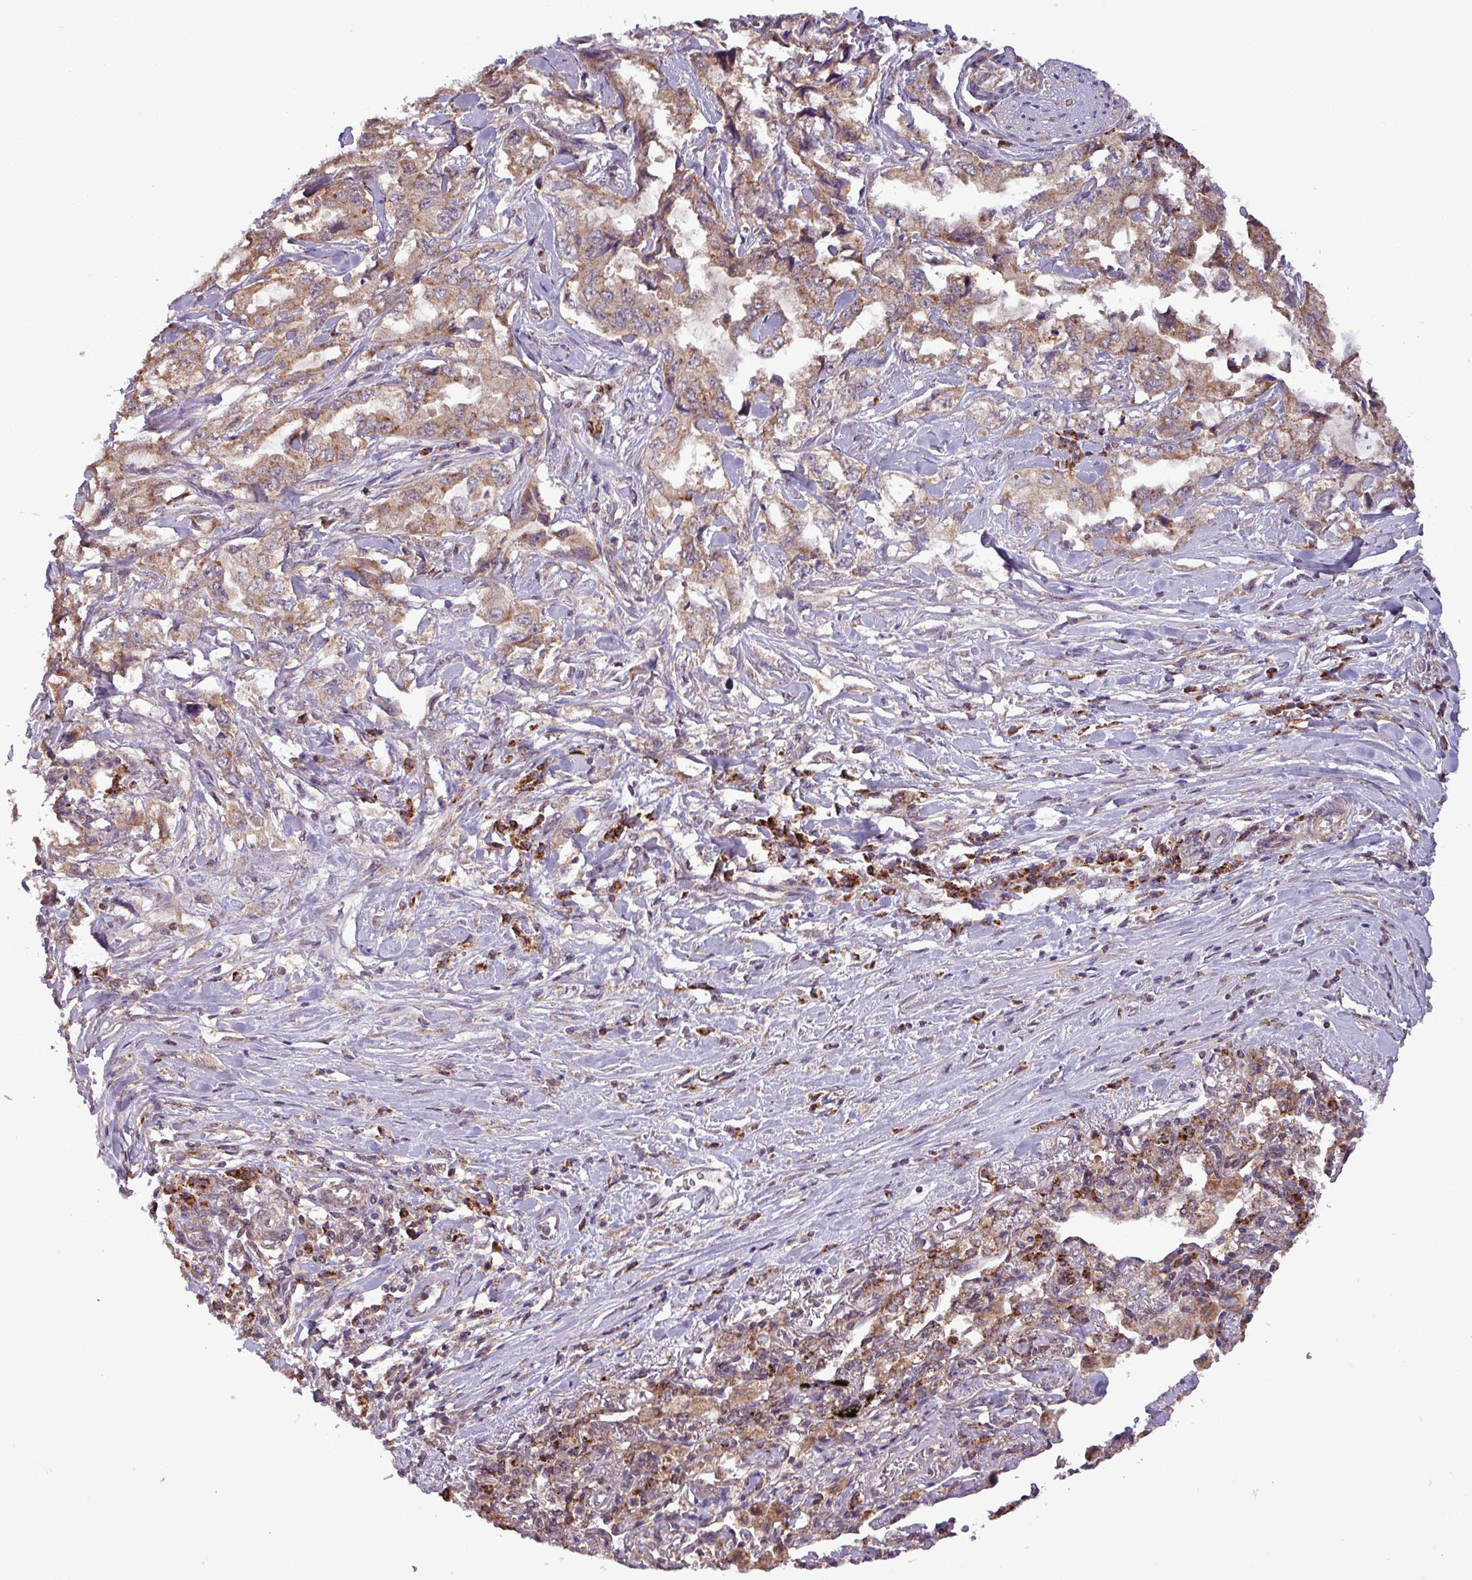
{"staining": {"intensity": "moderate", "quantity": ">75%", "location": "cytoplasmic/membranous"}, "tissue": "lung cancer", "cell_type": "Tumor cells", "image_type": "cancer", "snomed": [{"axis": "morphology", "description": "Adenocarcinoma, NOS"}, {"axis": "topography", "description": "Lung"}], "caption": "This photomicrograph shows IHC staining of human lung cancer, with medium moderate cytoplasmic/membranous staining in approximately >75% of tumor cells.", "gene": "MCTP2", "patient": {"sex": "female", "age": 51}}